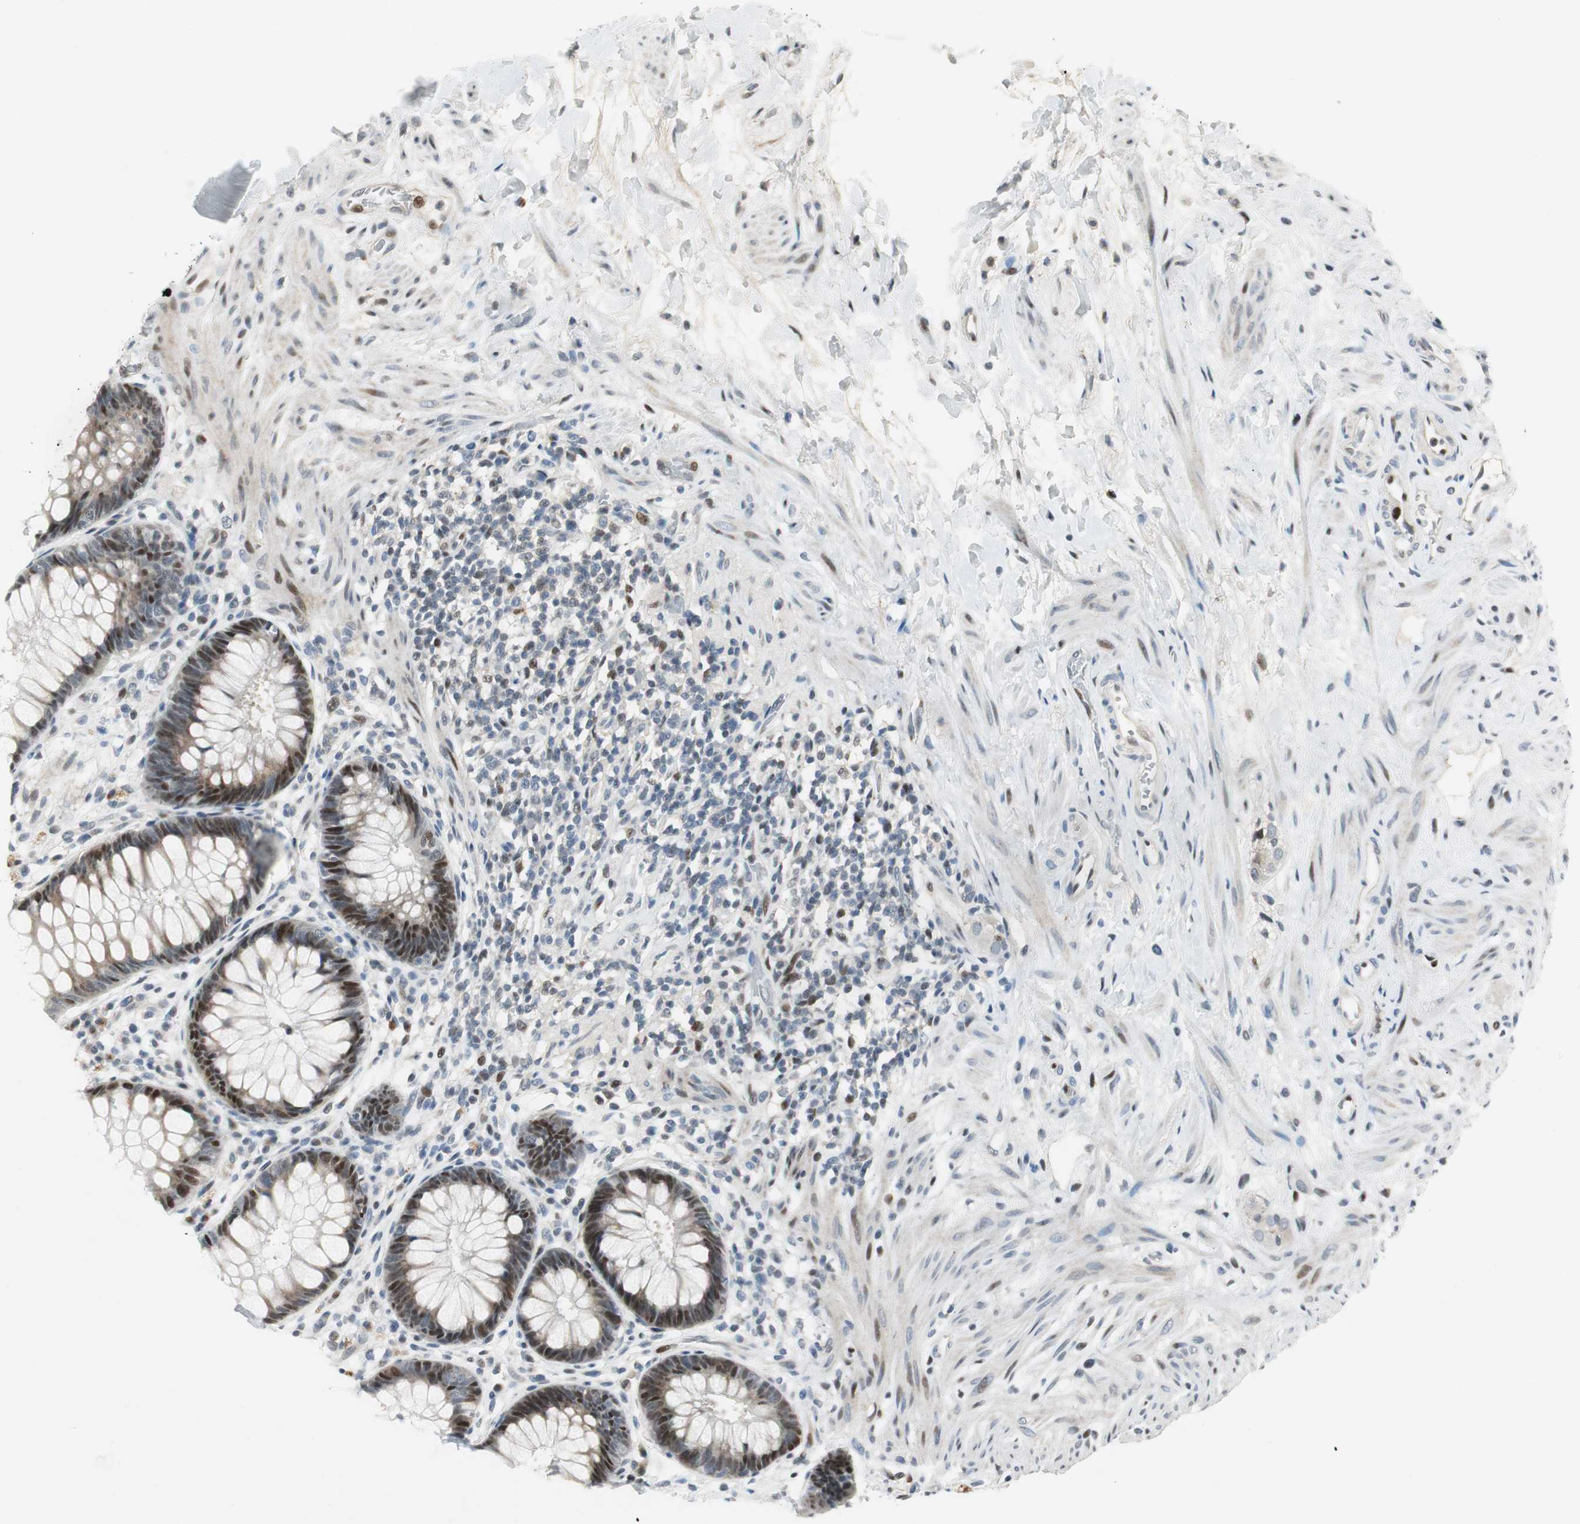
{"staining": {"intensity": "moderate", "quantity": "25%-75%", "location": "nuclear"}, "tissue": "rectum", "cell_type": "Glandular cells", "image_type": "normal", "snomed": [{"axis": "morphology", "description": "Normal tissue, NOS"}, {"axis": "topography", "description": "Rectum"}], "caption": "This photomicrograph shows IHC staining of benign rectum, with medium moderate nuclear staining in about 25%-75% of glandular cells.", "gene": "AJUBA", "patient": {"sex": "female", "age": 46}}